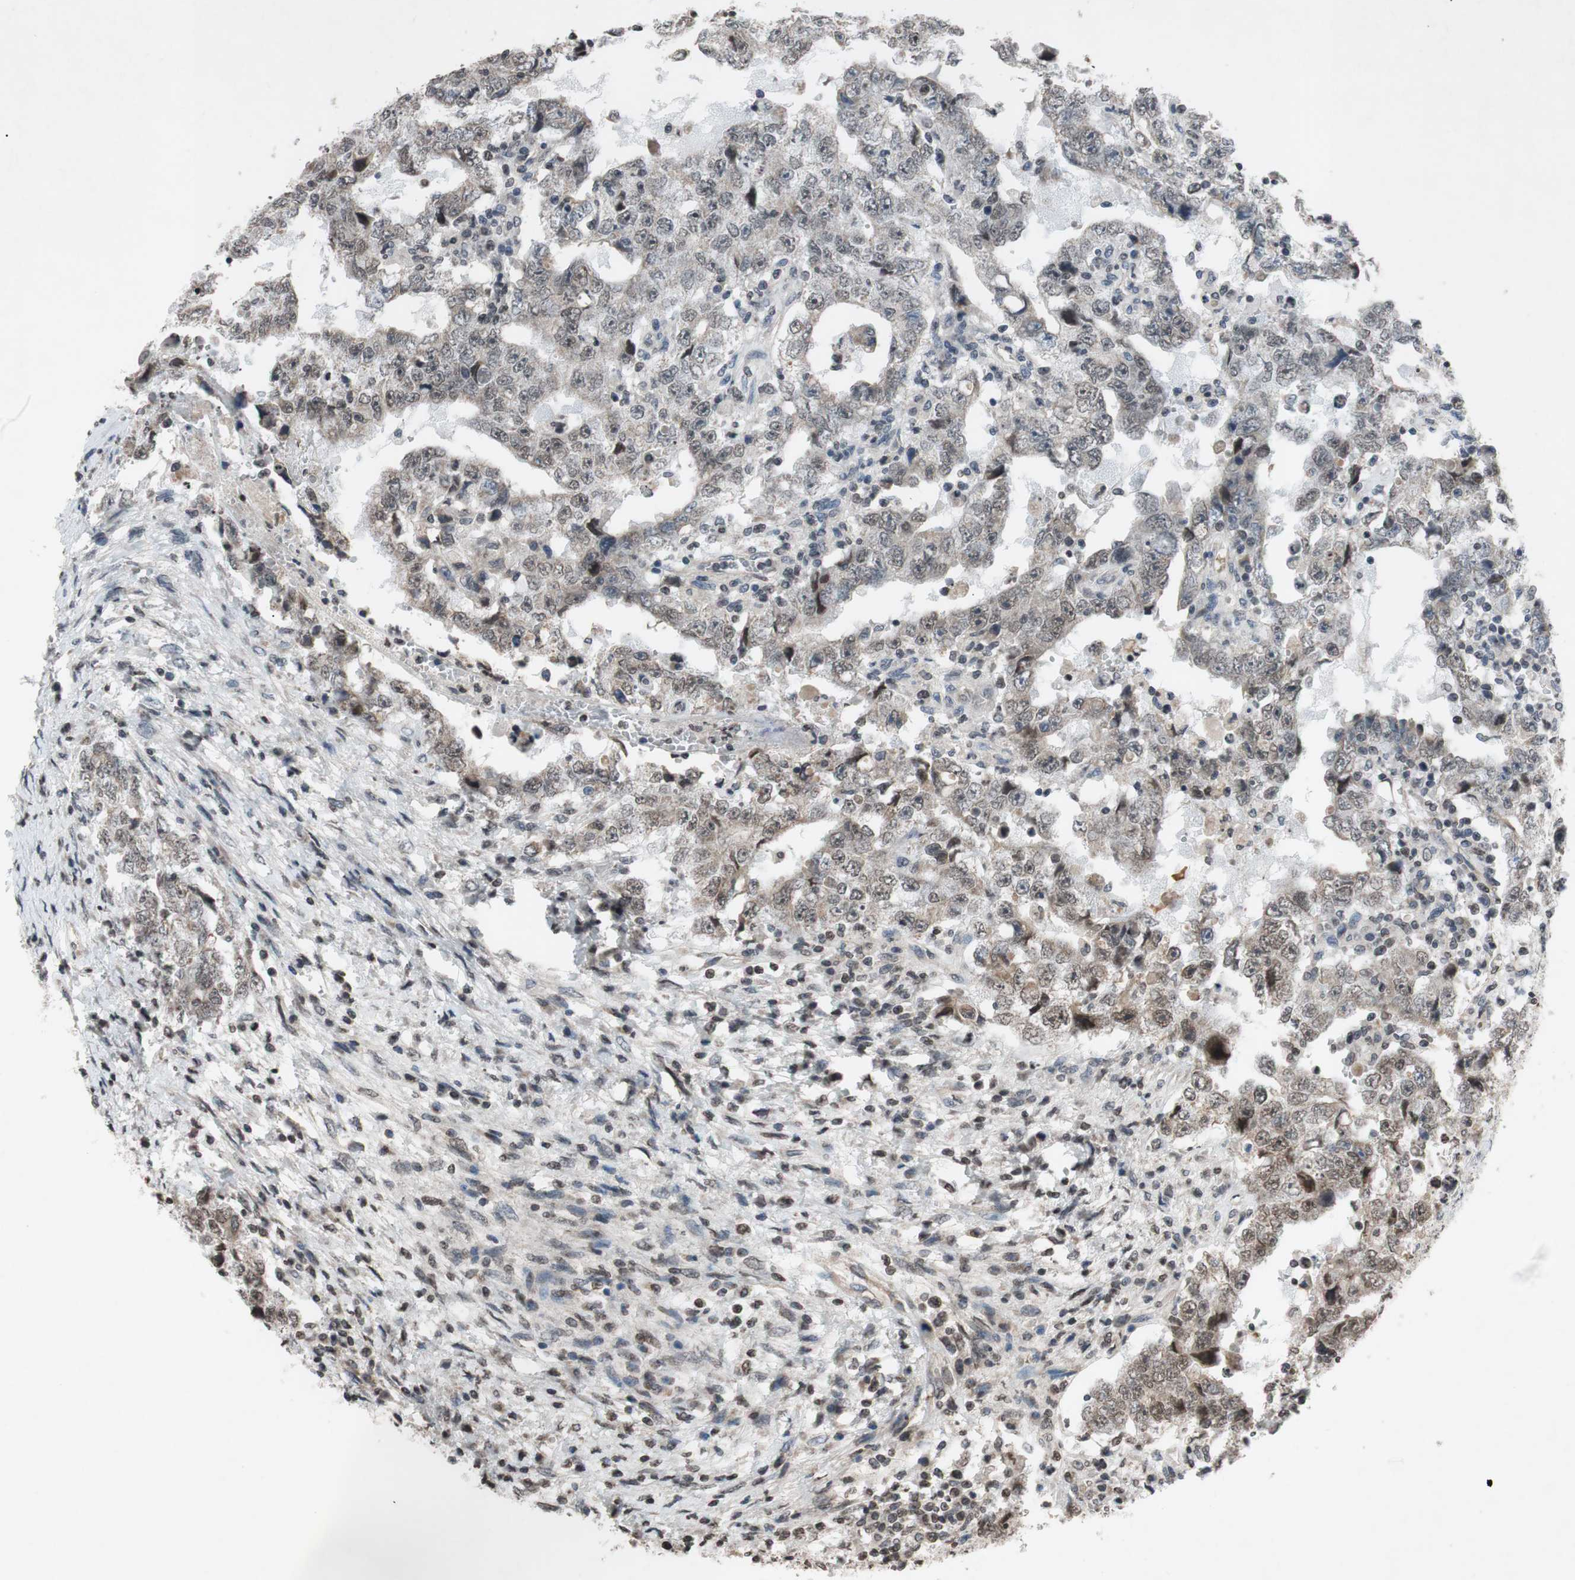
{"staining": {"intensity": "weak", "quantity": "25%-75%", "location": "cytoplasmic/membranous,nuclear"}, "tissue": "testis cancer", "cell_type": "Tumor cells", "image_type": "cancer", "snomed": [{"axis": "morphology", "description": "Carcinoma, Embryonal, NOS"}, {"axis": "topography", "description": "Testis"}], "caption": "High-magnification brightfield microscopy of testis cancer (embryonal carcinoma) stained with DAB (3,3'-diaminobenzidine) (brown) and counterstained with hematoxylin (blue). tumor cells exhibit weak cytoplasmic/membranous and nuclear staining is present in about25%-75% of cells.", "gene": "MCM6", "patient": {"sex": "male", "age": 26}}